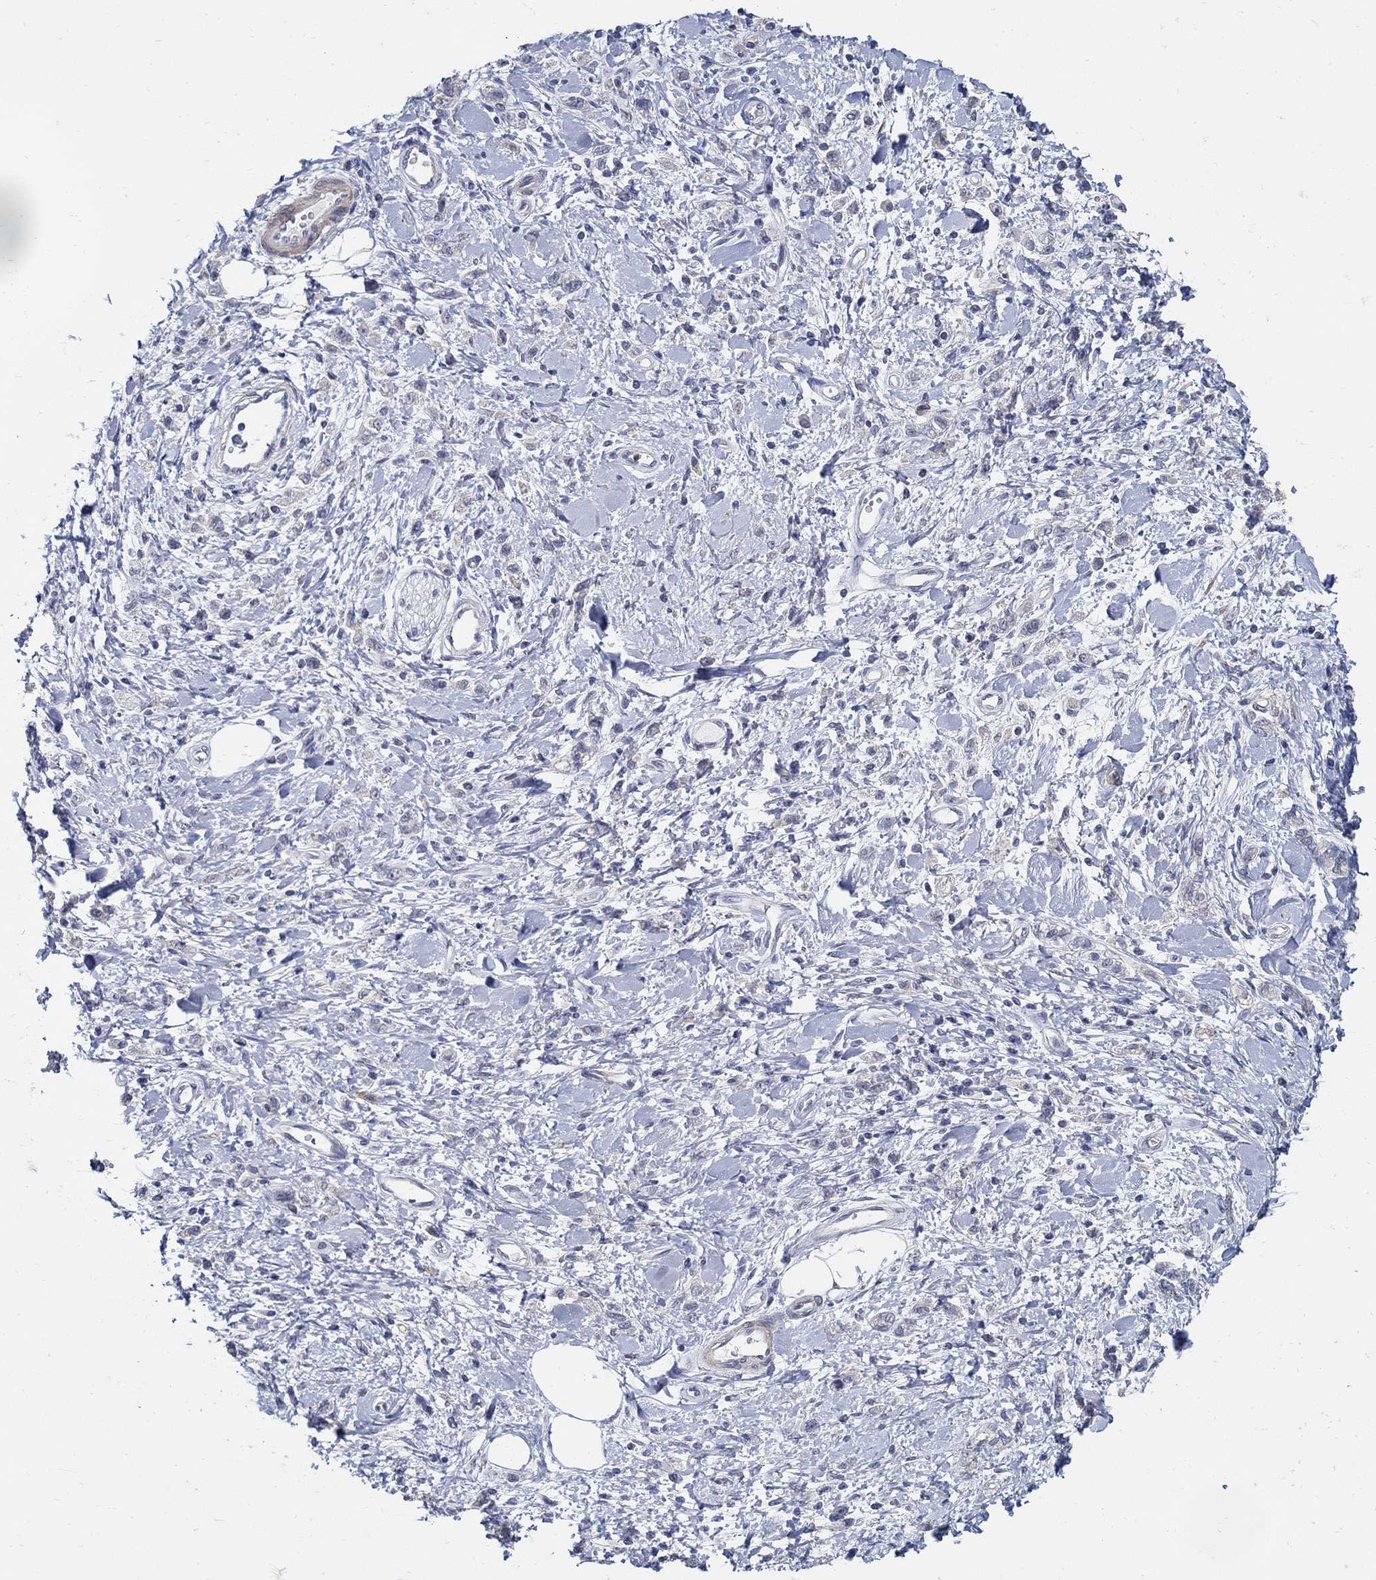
{"staining": {"intensity": "negative", "quantity": "none", "location": "none"}, "tissue": "stomach cancer", "cell_type": "Tumor cells", "image_type": "cancer", "snomed": [{"axis": "morphology", "description": "Adenocarcinoma, NOS"}, {"axis": "topography", "description": "Stomach"}], "caption": "This is a histopathology image of immunohistochemistry (IHC) staining of stomach adenocarcinoma, which shows no expression in tumor cells. (DAB immunohistochemistry (IHC), high magnification).", "gene": "USP29", "patient": {"sex": "male", "age": 77}}